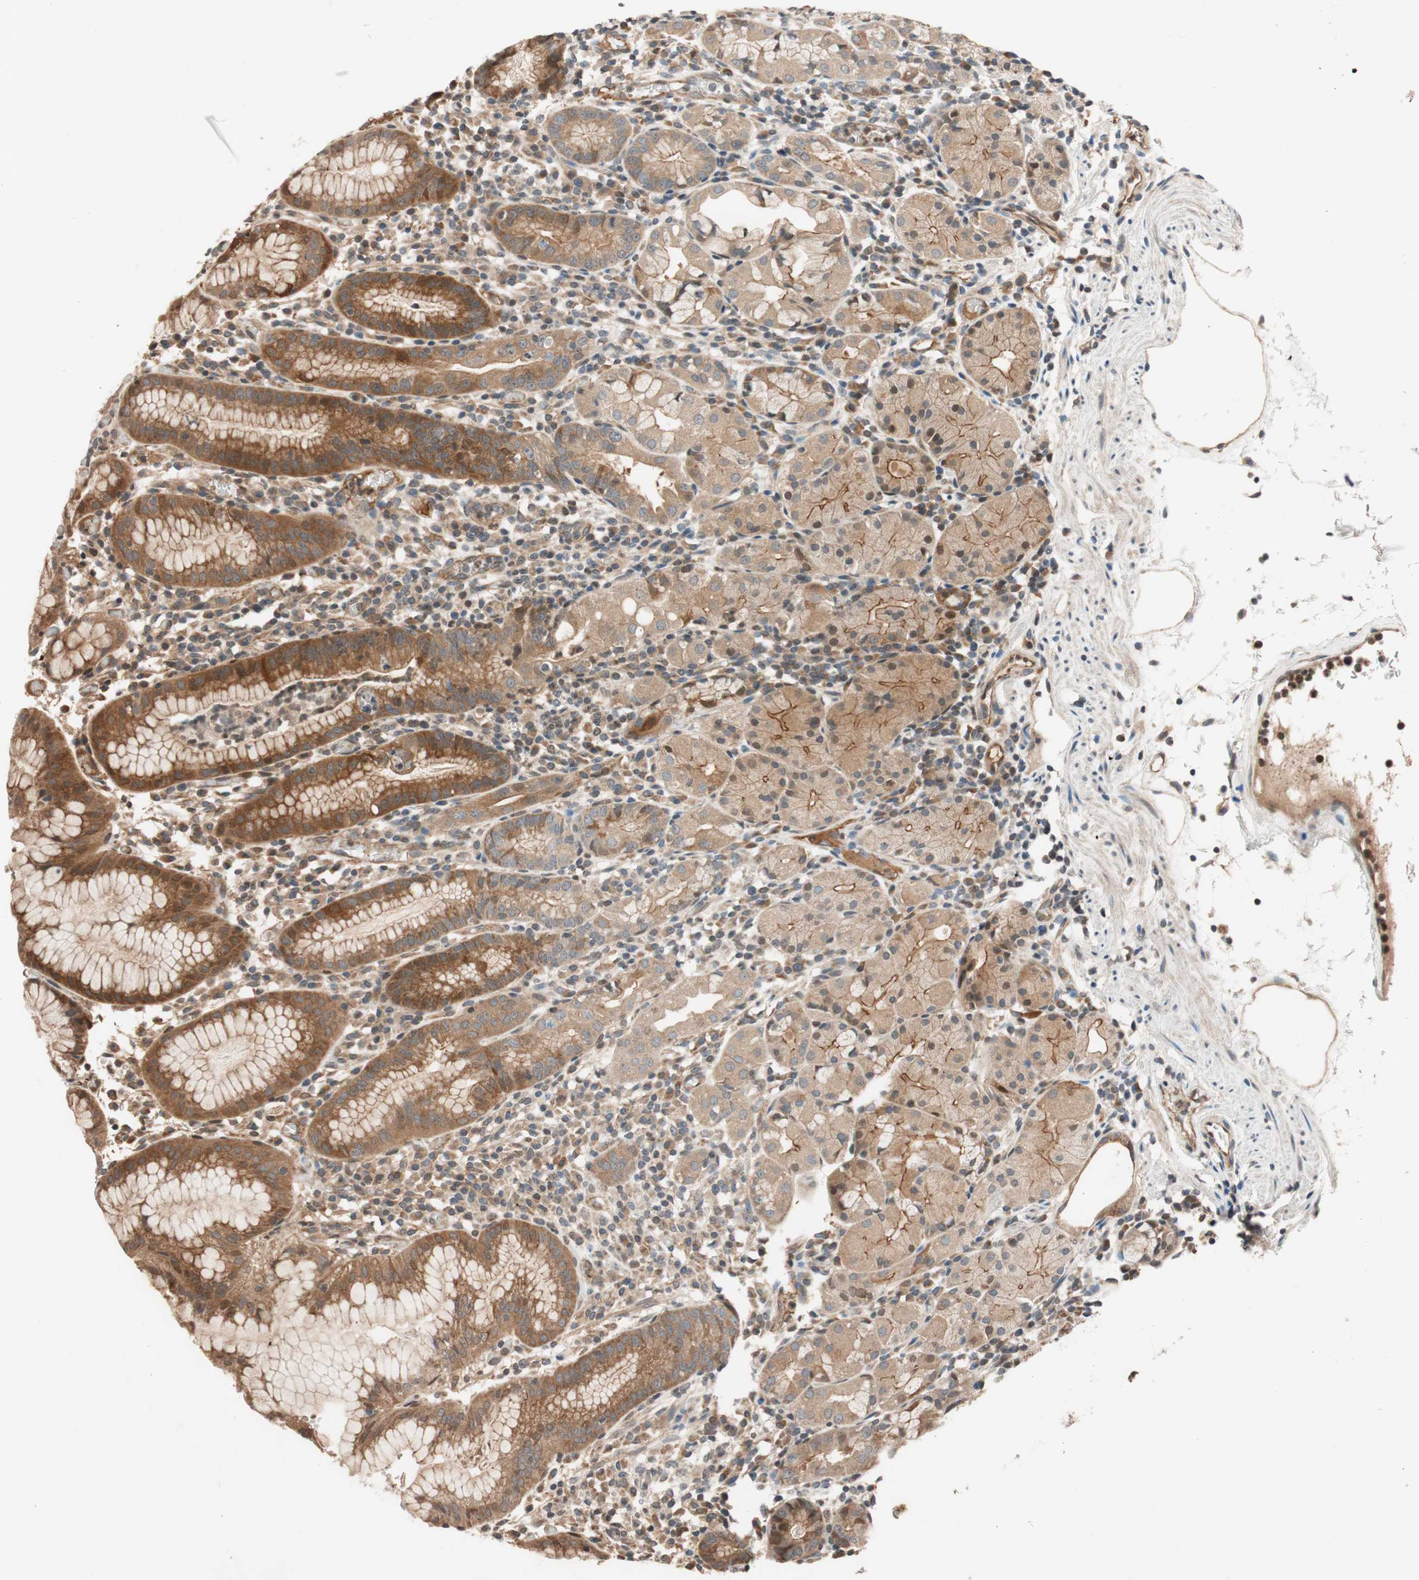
{"staining": {"intensity": "moderate", "quantity": ">75%", "location": "cytoplasmic/membranous"}, "tissue": "stomach", "cell_type": "Glandular cells", "image_type": "normal", "snomed": [{"axis": "morphology", "description": "Normal tissue, NOS"}, {"axis": "topography", "description": "Stomach"}, {"axis": "topography", "description": "Stomach, lower"}], "caption": "DAB (3,3'-diaminobenzidine) immunohistochemical staining of normal stomach displays moderate cytoplasmic/membranous protein expression in about >75% of glandular cells.", "gene": "GCLM", "patient": {"sex": "female", "age": 75}}